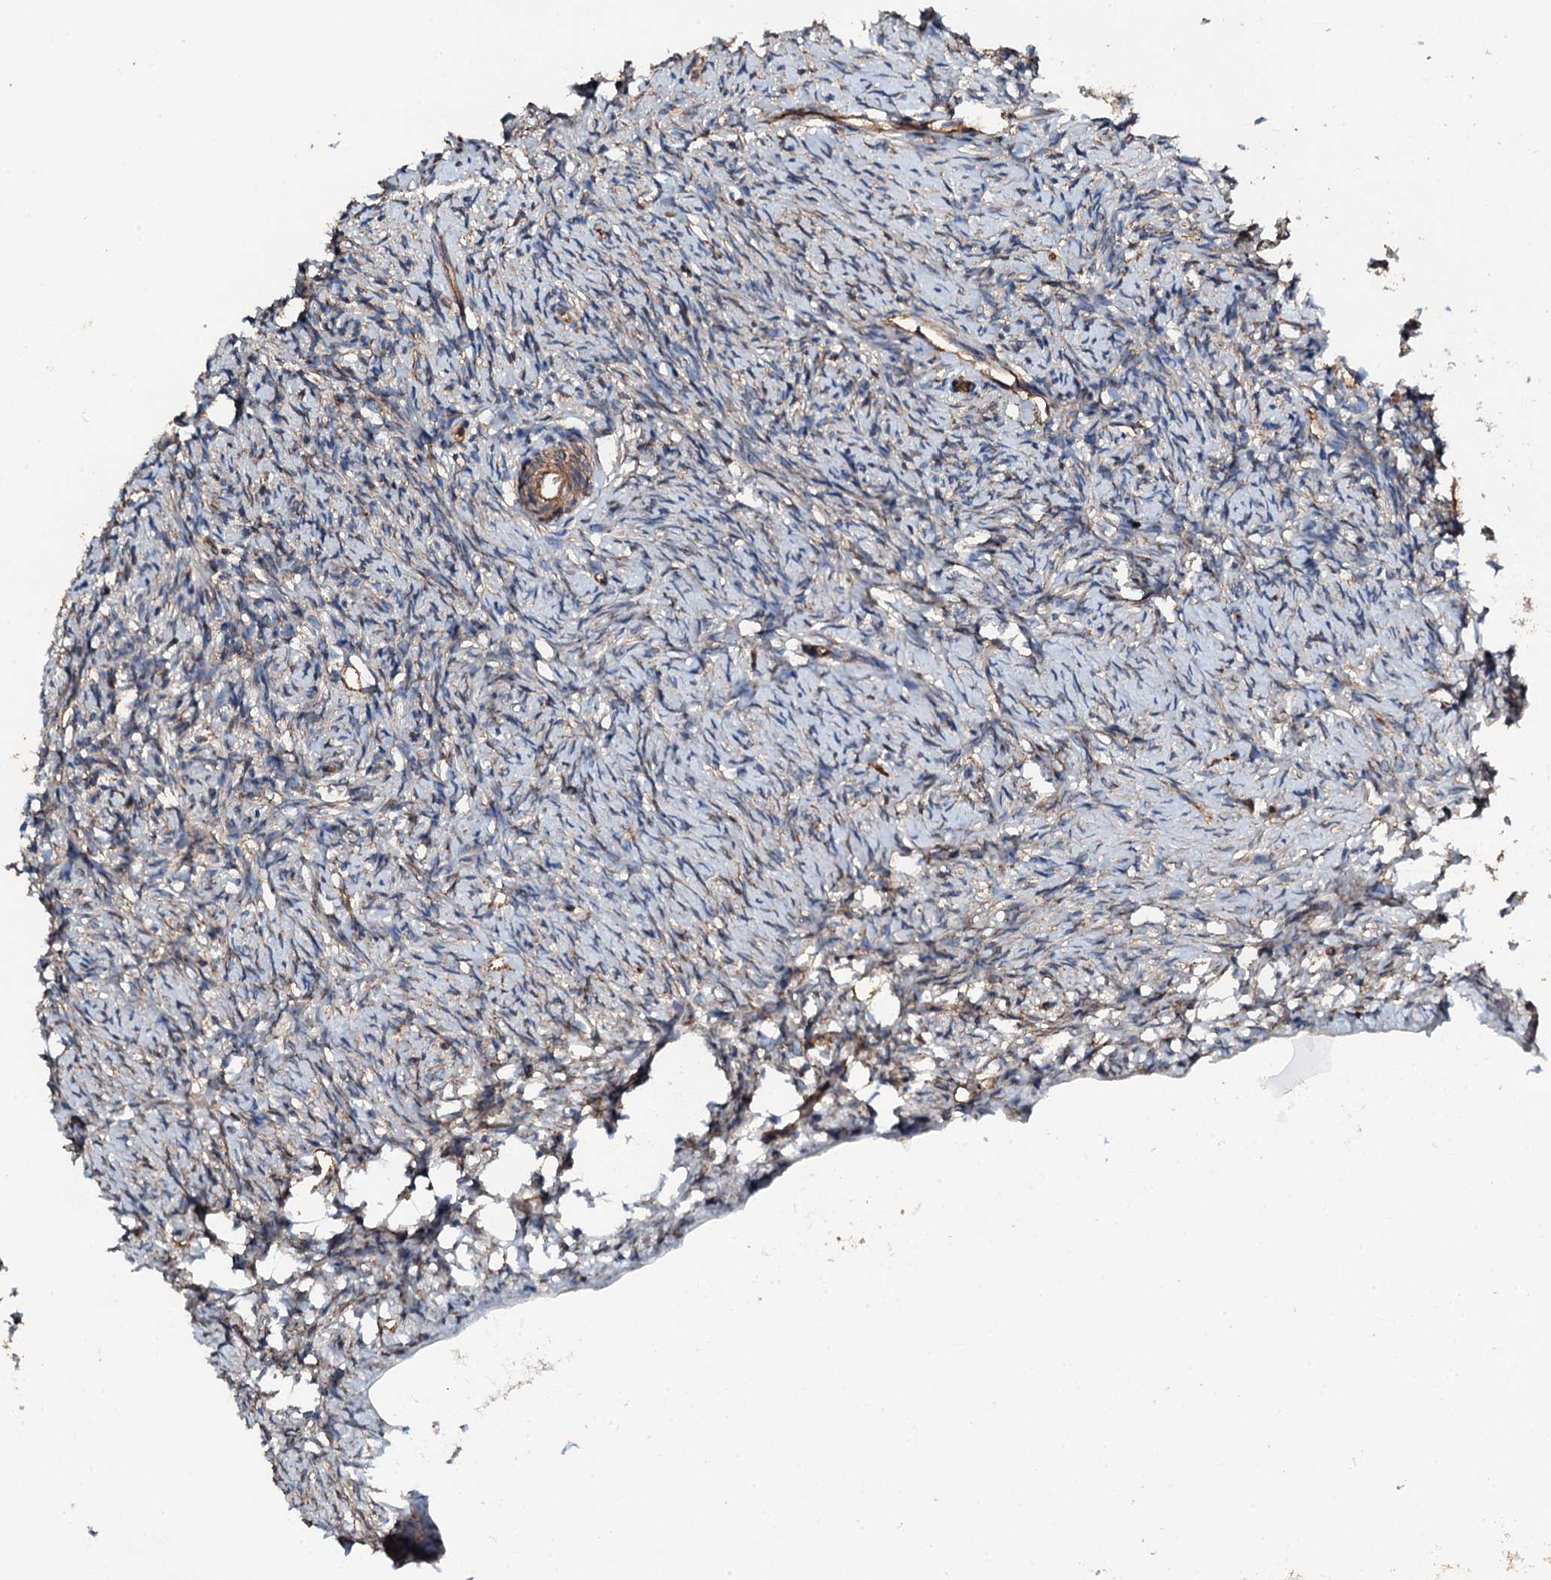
{"staining": {"intensity": "moderate", "quantity": "<25%", "location": "cytoplasmic/membranous"}, "tissue": "ovary", "cell_type": "Ovarian stroma cells", "image_type": "normal", "snomed": [{"axis": "morphology", "description": "Normal tissue, NOS"}, {"axis": "topography", "description": "Ovary"}], "caption": "Ovary was stained to show a protein in brown. There is low levels of moderate cytoplasmic/membranous expression in about <25% of ovarian stroma cells. Ihc stains the protein of interest in brown and the nuclei are stained blue.", "gene": "GRK2", "patient": {"sex": "female", "age": 51}}